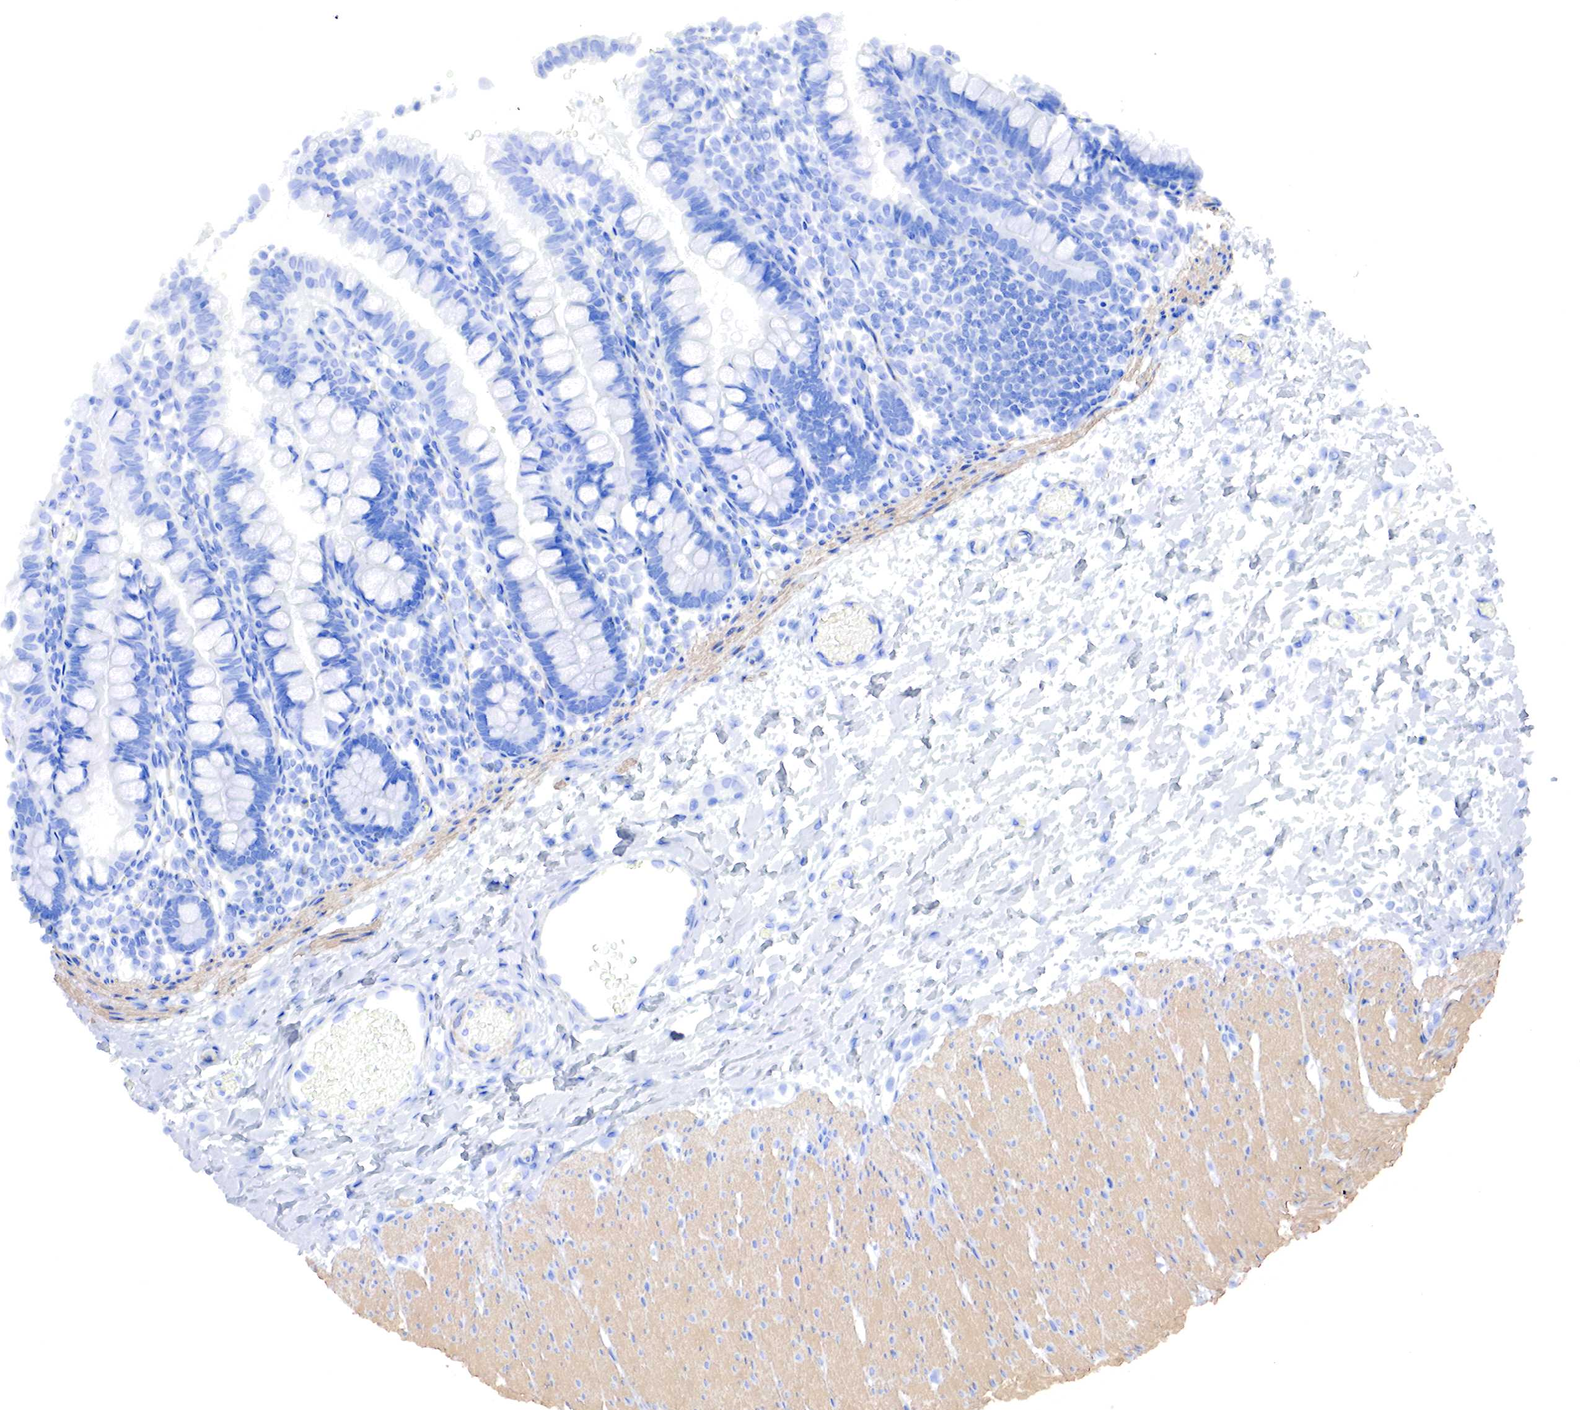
{"staining": {"intensity": "negative", "quantity": "none", "location": "none"}, "tissue": "small intestine", "cell_type": "Glandular cells", "image_type": "normal", "snomed": [{"axis": "morphology", "description": "Normal tissue, NOS"}, {"axis": "topography", "description": "Small intestine"}], "caption": "Histopathology image shows no significant protein staining in glandular cells of benign small intestine. Nuclei are stained in blue.", "gene": "TPM1", "patient": {"sex": "male", "age": 1}}